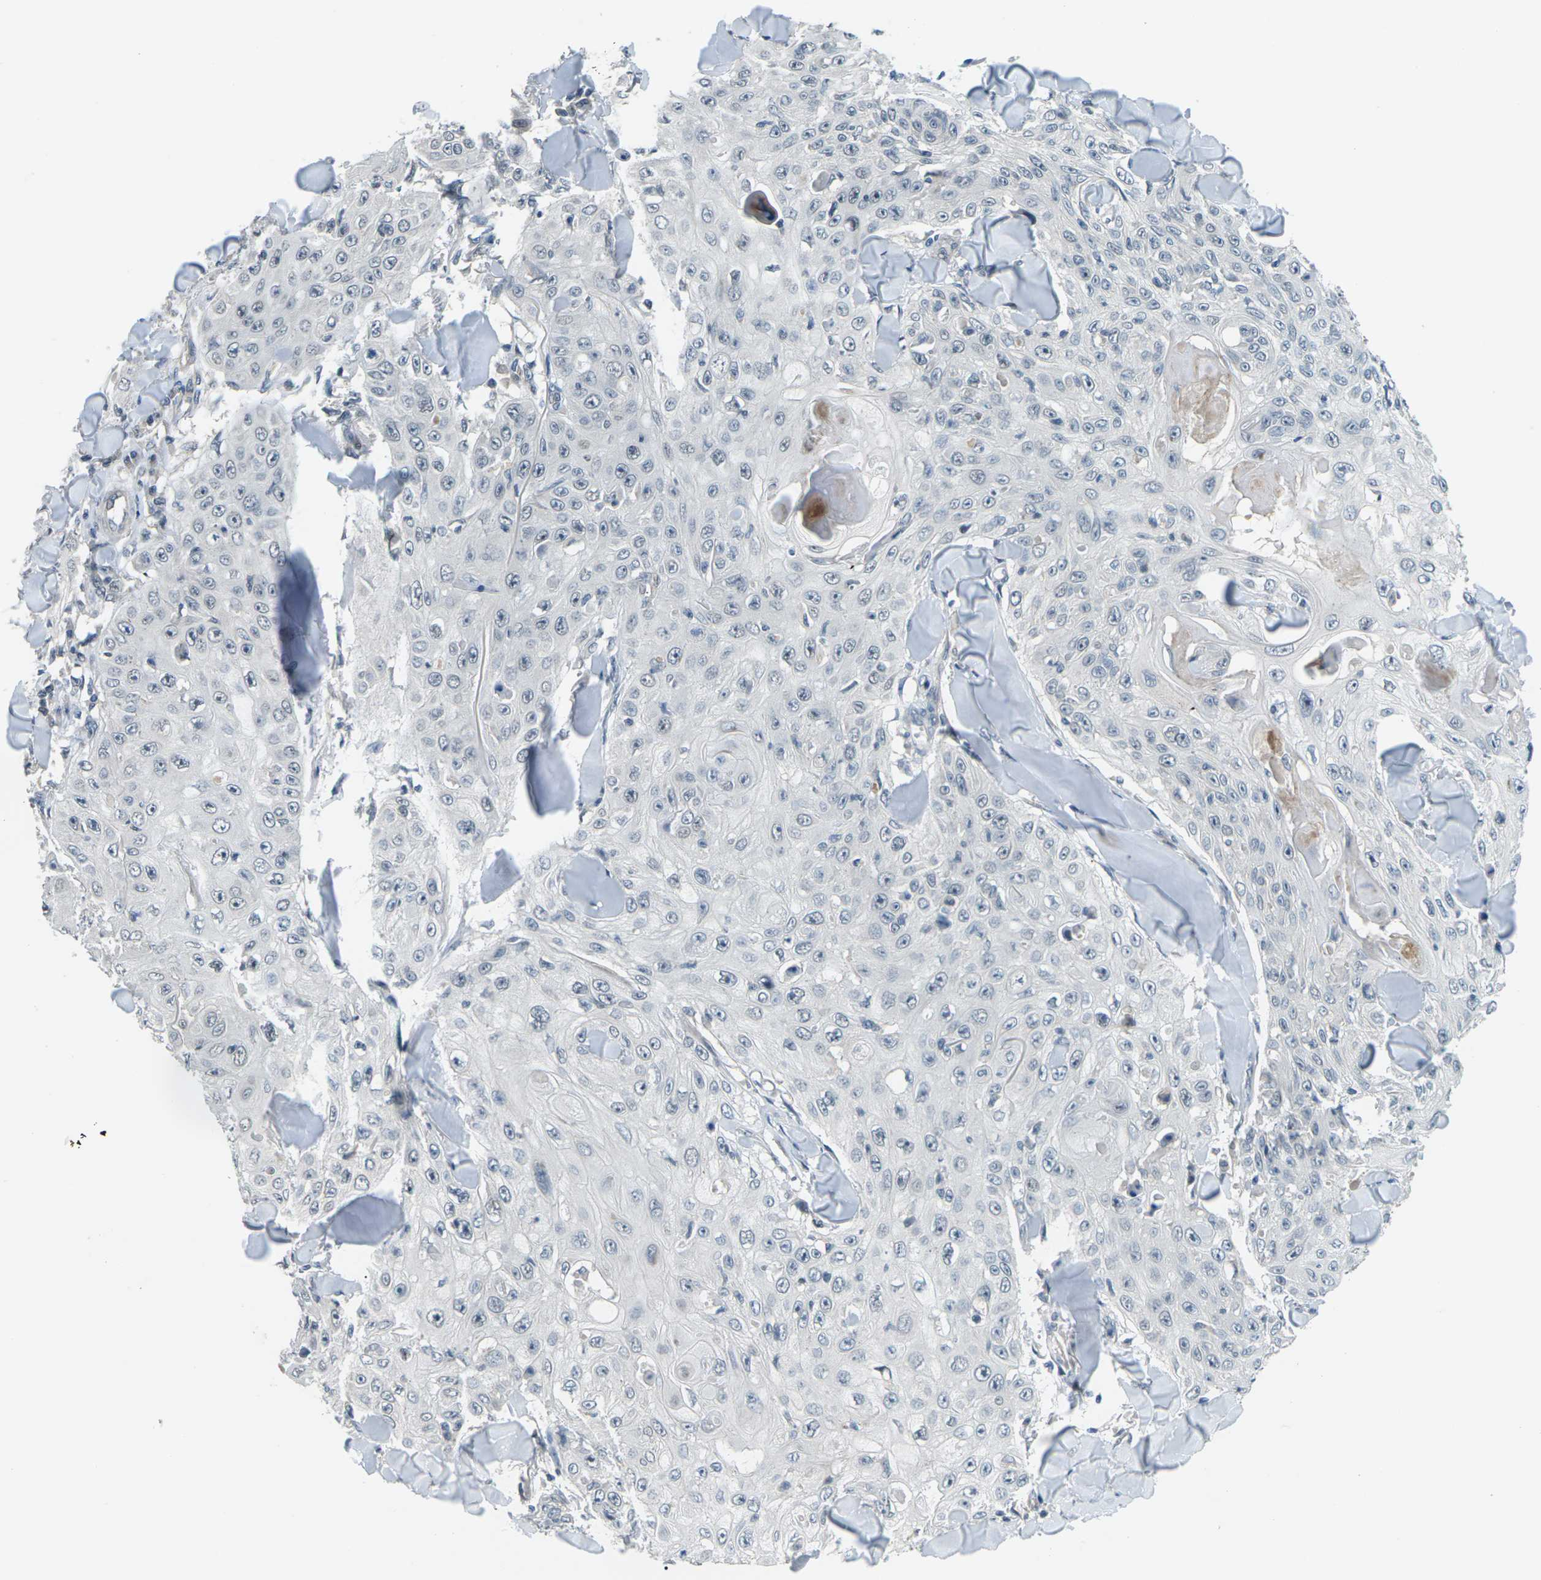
{"staining": {"intensity": "negative", "quantity": "none", "location": "none"}, "tissue": "skin cancer", "cell_type": "Tumor cells", "image_type": "cancer", "snomed": [{"axis": "morphology", "description": "Squamous cell carcinoma, NOS"}, {"axis": "topography", "description": "Skin"}], "caption": "Protein analysis of skin squamous cell carcinoma exhibits no significant staining in tumor cells. (Brightfield microscopy of DAB immunohistochemistry (IHC) at high magnification).", "gene": "SLC13A3", "patient": {"sex": "male", "age": 86}}